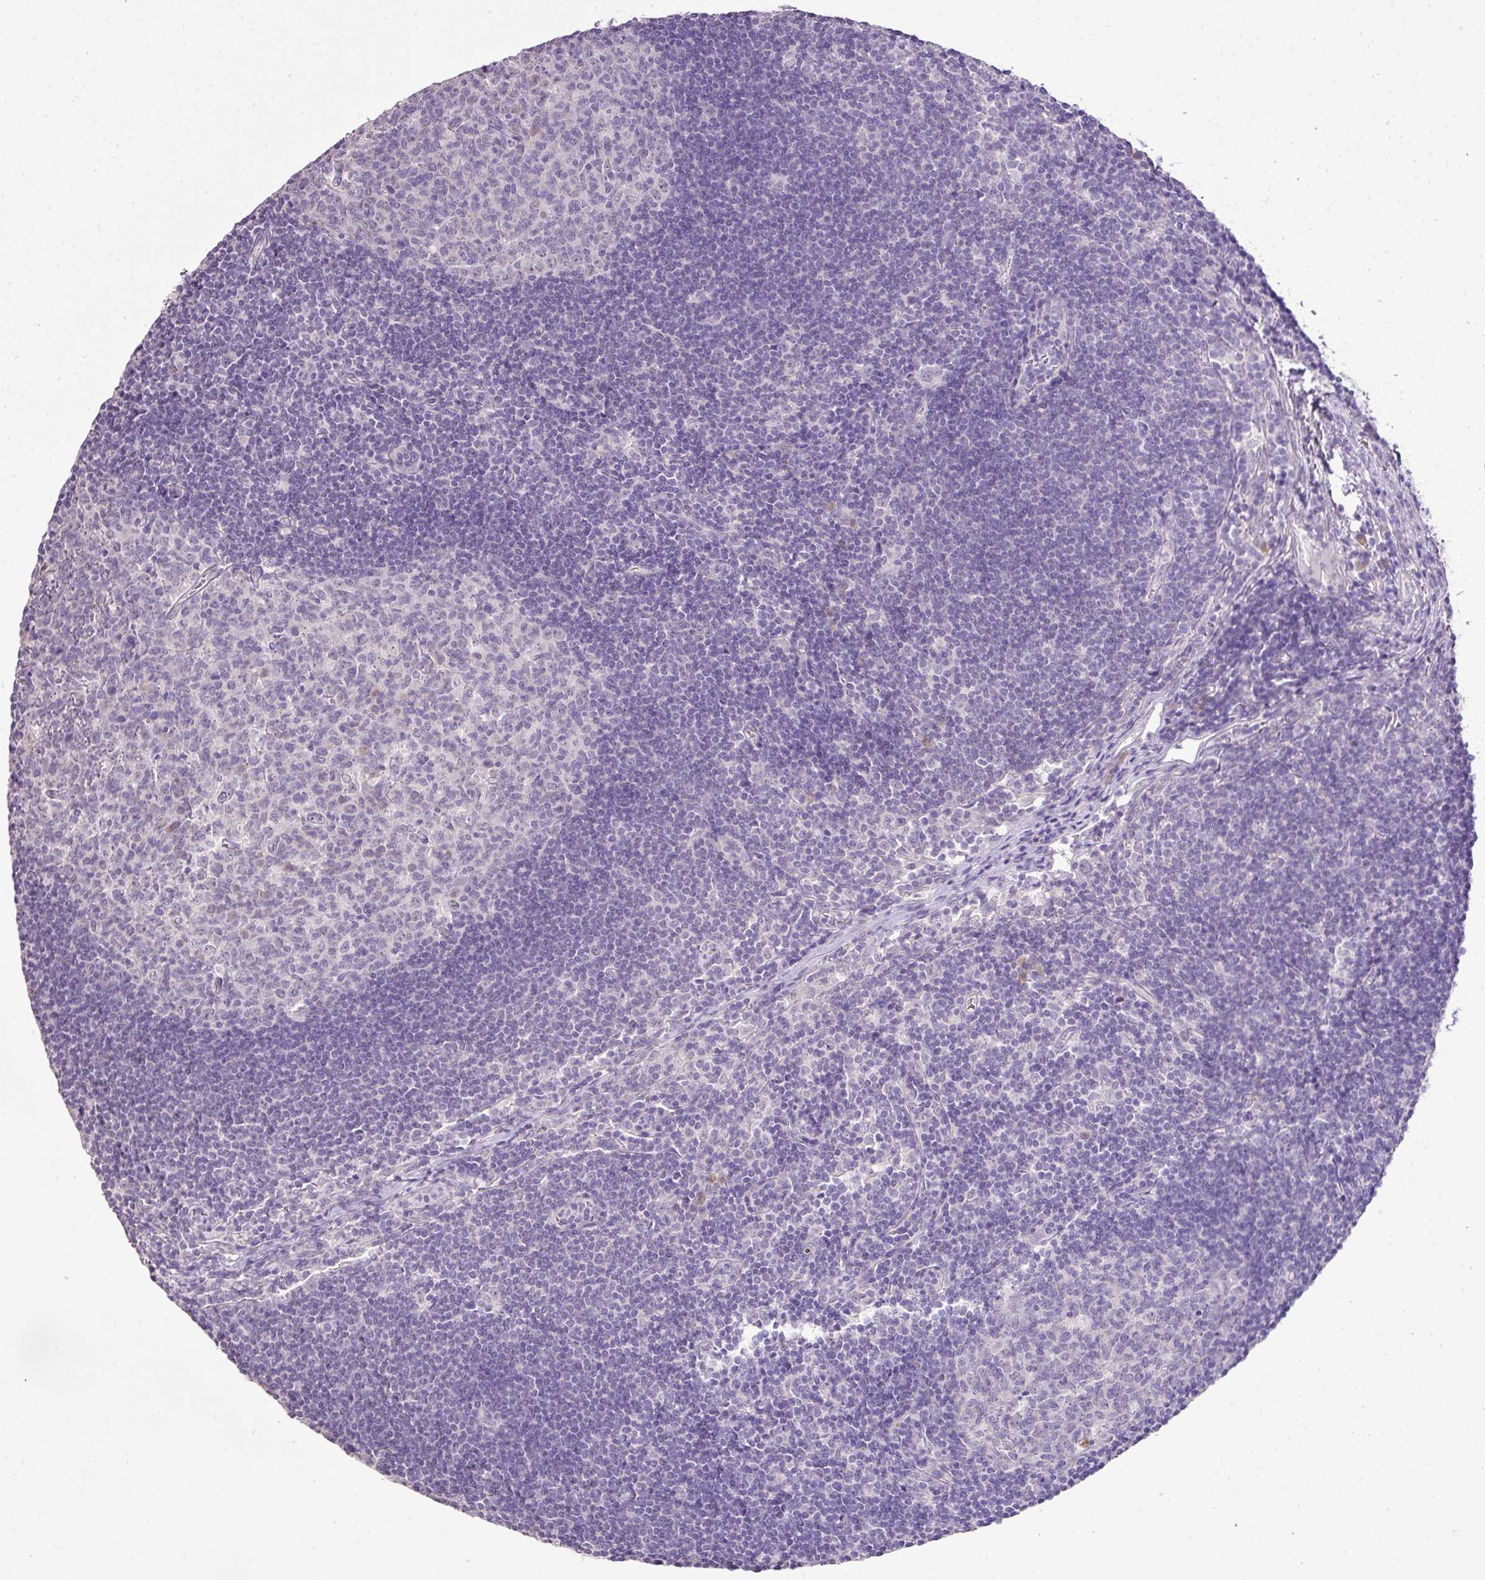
{"staining": {"intensity": "negative", "quantity": "none", "location": "none"}, "tissue": "lymph node", "cell_type": "Germinal center cells", "image_type": "normal", "snomed": [{"axis": "morphology", "description": "Normal tissue, NOS"}, {"axis": "topography", "description": "Lymph node"}], "caption": "This is an immunohistochemistry (IHC) image of normal lymph node. There is no staining in germinal center cells.", "gene": "DIP2A", "patient": {"sex": "female", "age": 29}}